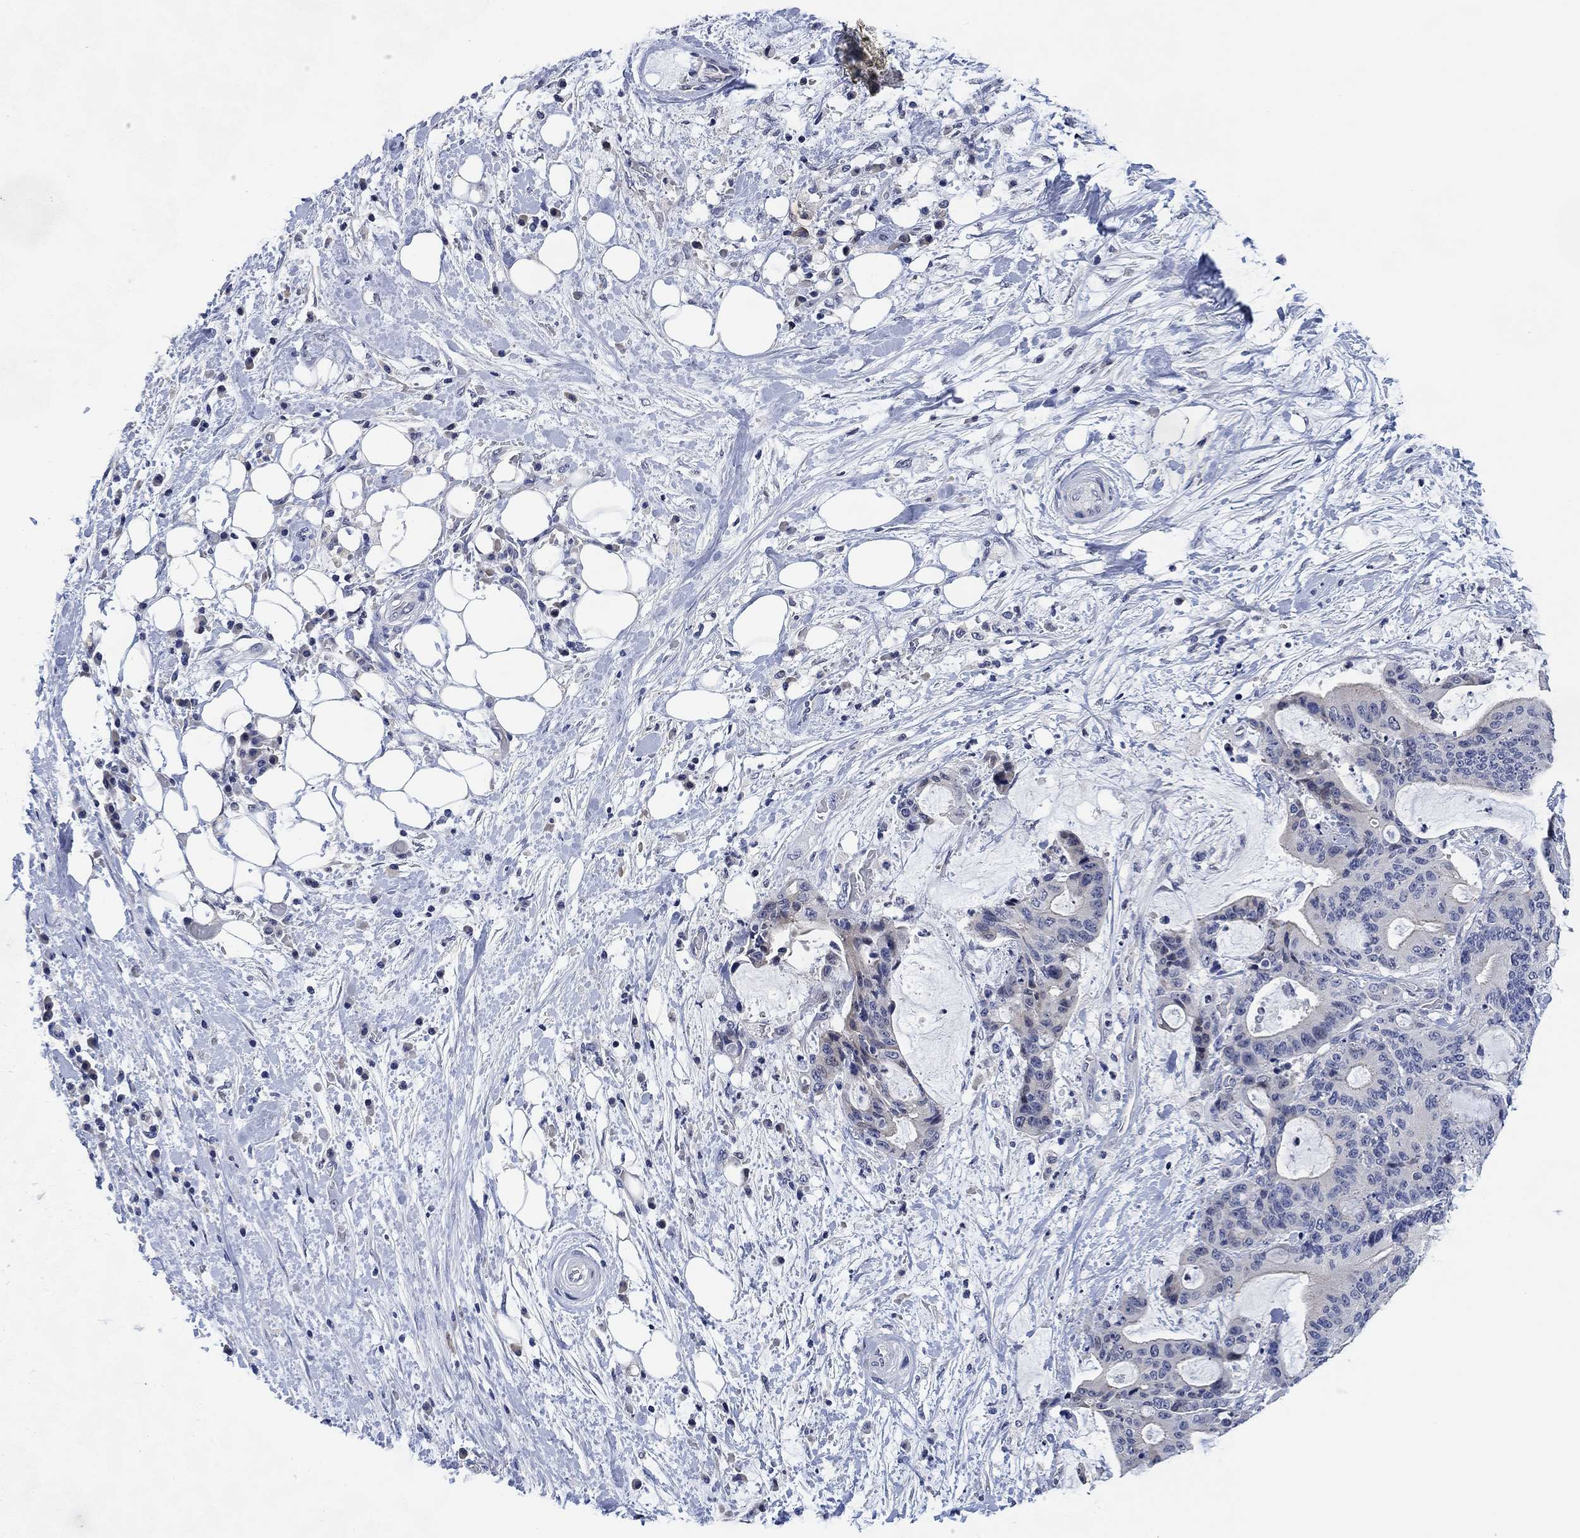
{"staining": {"intensity": "negative", "quantity": "none", "location": "none"}, "tissue": "liver cancer", "cell_type": "Tumor cells", "image_type": "cancer", "snomed": [{"axis": "morphology", "description": "Cholangiocarcinoma"}, {"axis": "topography", "description": "Liver"}], "caption": "This is an immunohistochemistry (IHC) micrograph of liver cancer (cholangiocarcinoma). There is no staining in tumor cells.", "gene": "DAZL", "patient": {"sex": "female", "age": 73}}